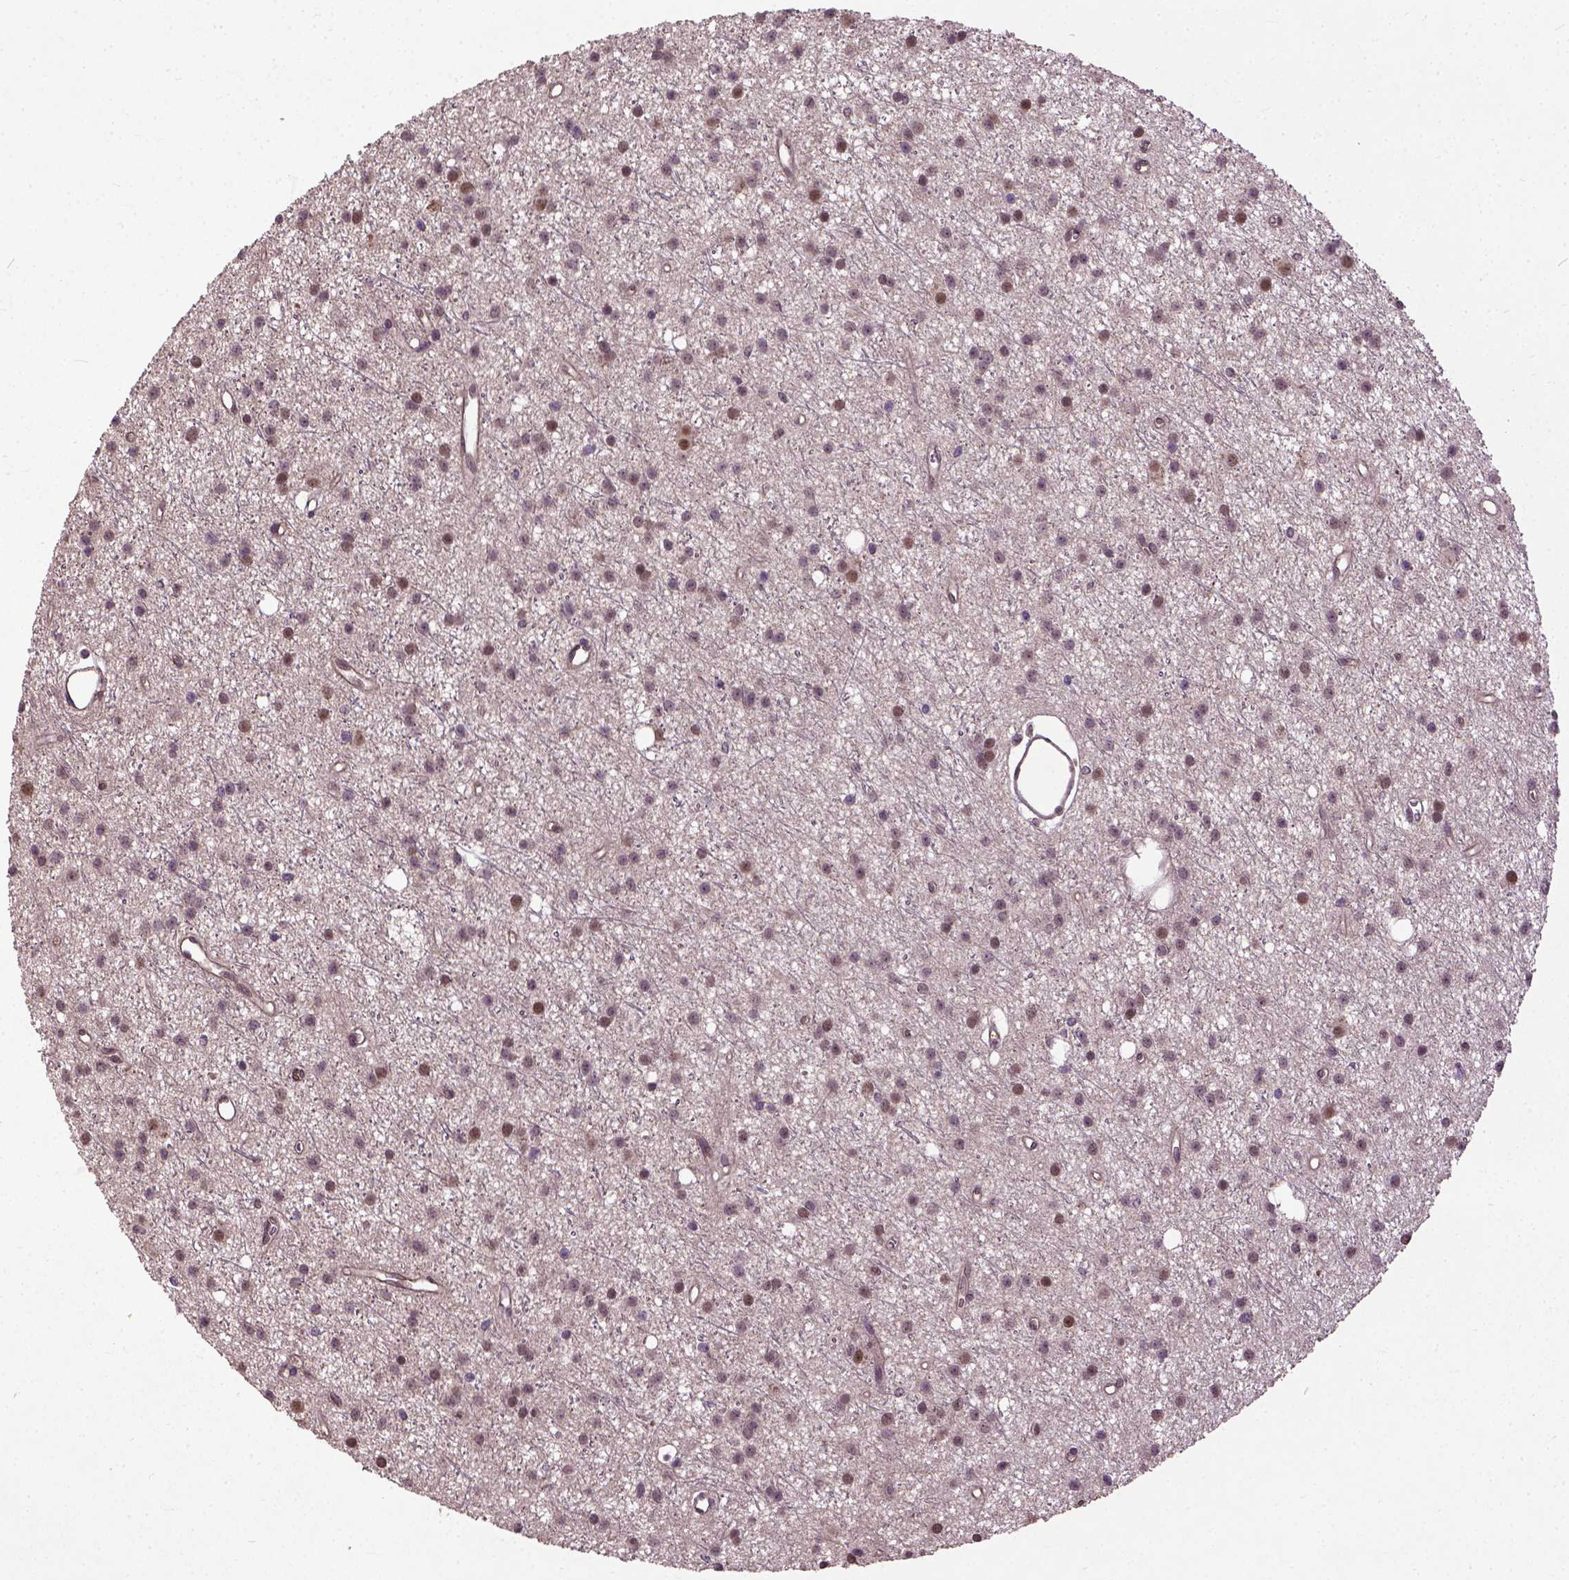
{"staining": {"intensity": "moderate", "quantity": "25%-75%", "location": "nuclear"}, "tissue": "glioma", "cell_type": "Tumor cells", "image_type": "cancer", "snomed": [{"axis": "morphology", "description": "Glioma, malignant, Low grade"}, {"axis": "topography", "description": "Brain"}], "caption": "High-power microscopy captured an immunohistochemistry histopathology image of malignant glioma (low-grade), revealing moderate nuclear expression in about 25%-75% of tumor cells. Nuclei are stained in blue.", "gene": "UBA3", "patient": {"sex": "male", "age": 27}}